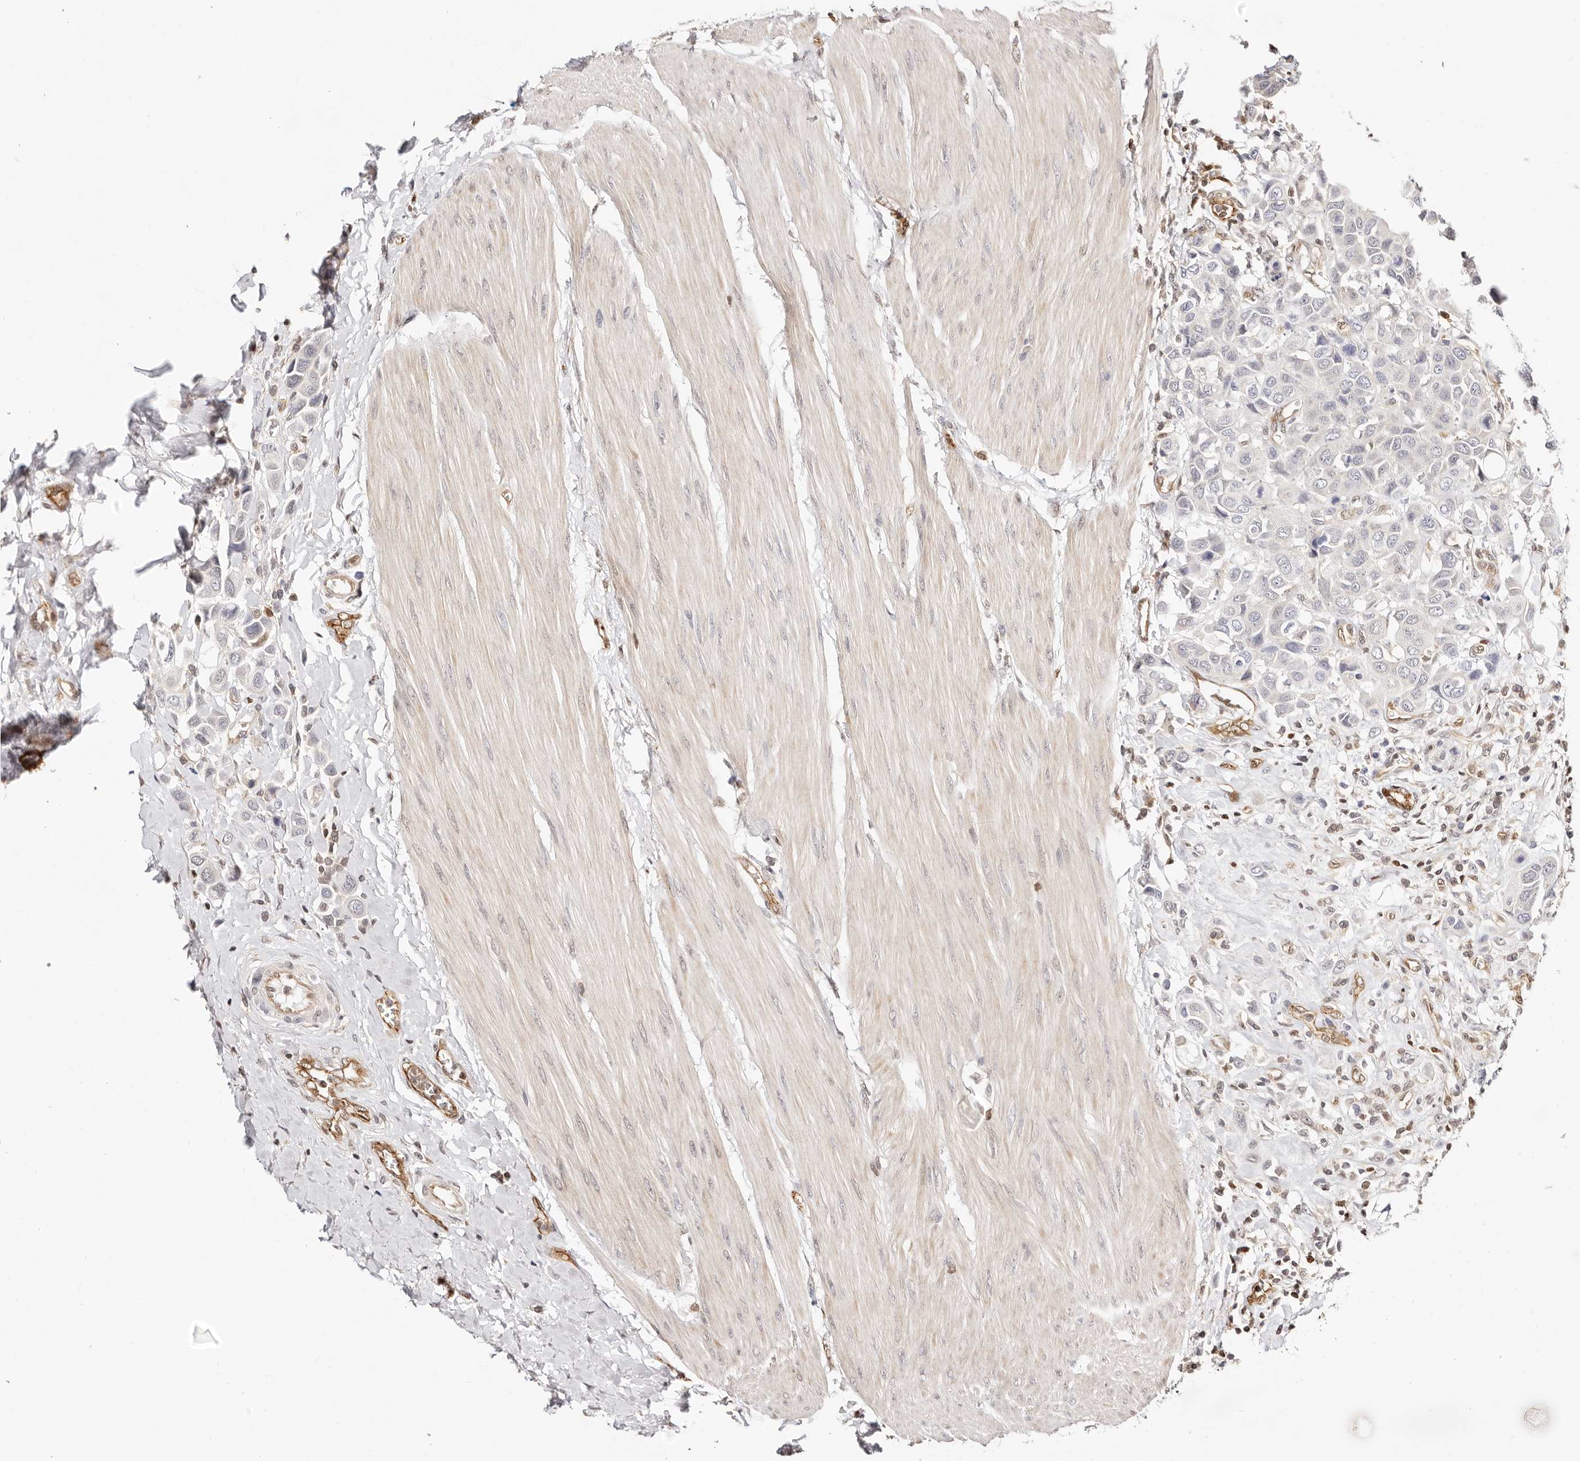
{"staining": {"intensity": "negative", "quantity": "none", "location": "none"}, "tissue": "urothelial cancer", "cell_type": "Tumor cells", "image_type": "cancer", "snomed": [{"axis": "morphology", "description": "Urothelial carcinoma, High grade"}, {"axis": "topography", "description": "Urinary bladder"}], "caption": "There is no significant expression in tumor cells of urothelial cancer. The staining is performed using DAB (3,3'-diaminobenzidine) brown chromogen with nuclei counter-stained in using hematoxylin.", "gene": "STAT5A", "patient": {"sex": "male", "age": 50}}